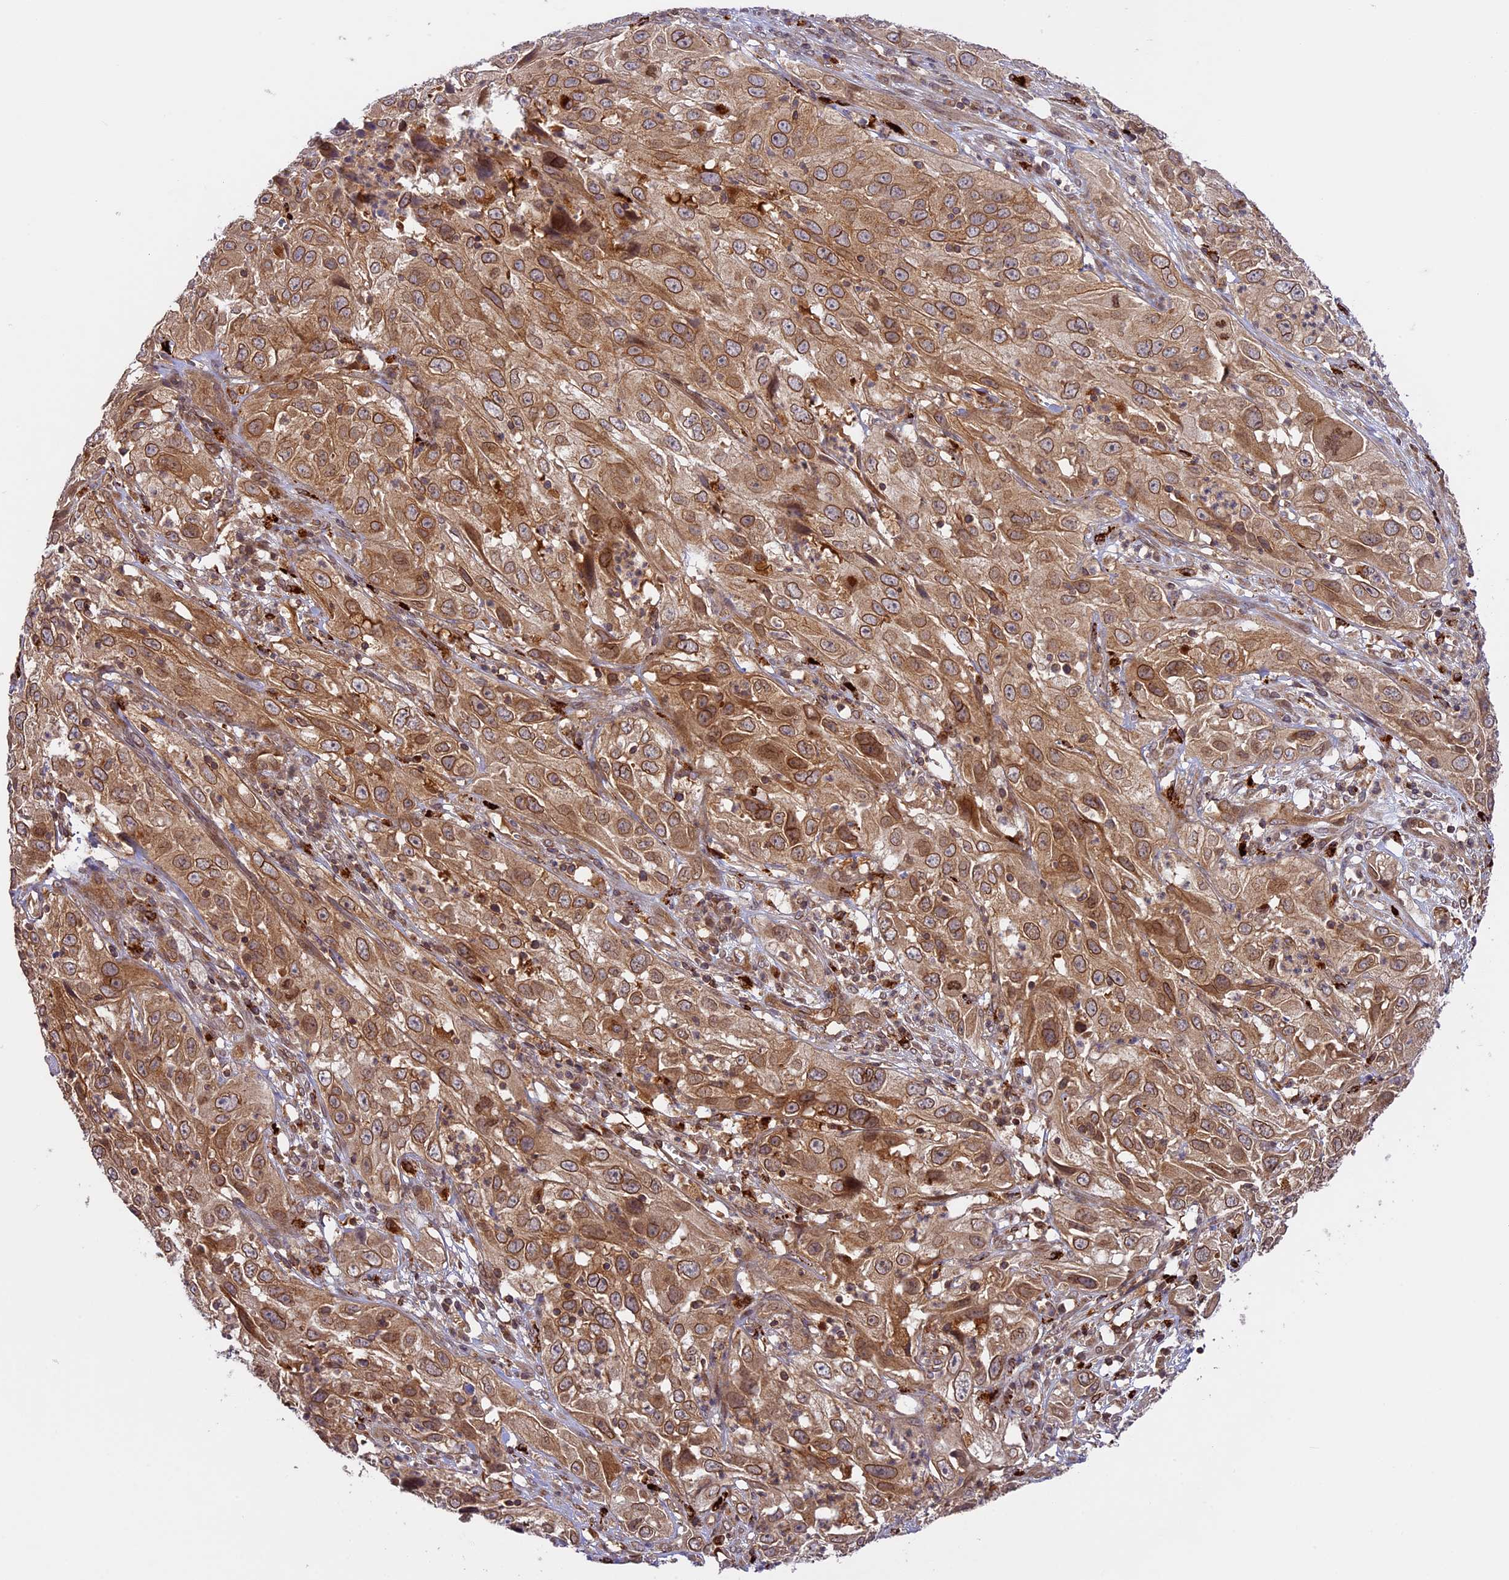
{"staining": {"intensity": "moderate", "quantity": ">75%", "location": "cytoplasmic/membranous,nuclear"}, "tissue": "cervical cancer", "cell_type": "Tumor cells", "image_type": "cancer", "snomed": [{"axis": "morphology", "description": "Squamous cell carcinoma, NOS"}, {"axis": "topography", "description": "Cervix"}], "caption": "High-power microscopy captured an IHC photomicrograph of cervical squamous cell carcinoma, revealing moderate cytoplasmic/membranous and nuclear positivity in about >75% of tumor cells. Immunohistochemistry (ihc) stains the protein in brown and the nuclei are stained blue.", "gene": "DGKH", "patient": {"sex": "female", "age": 32}}